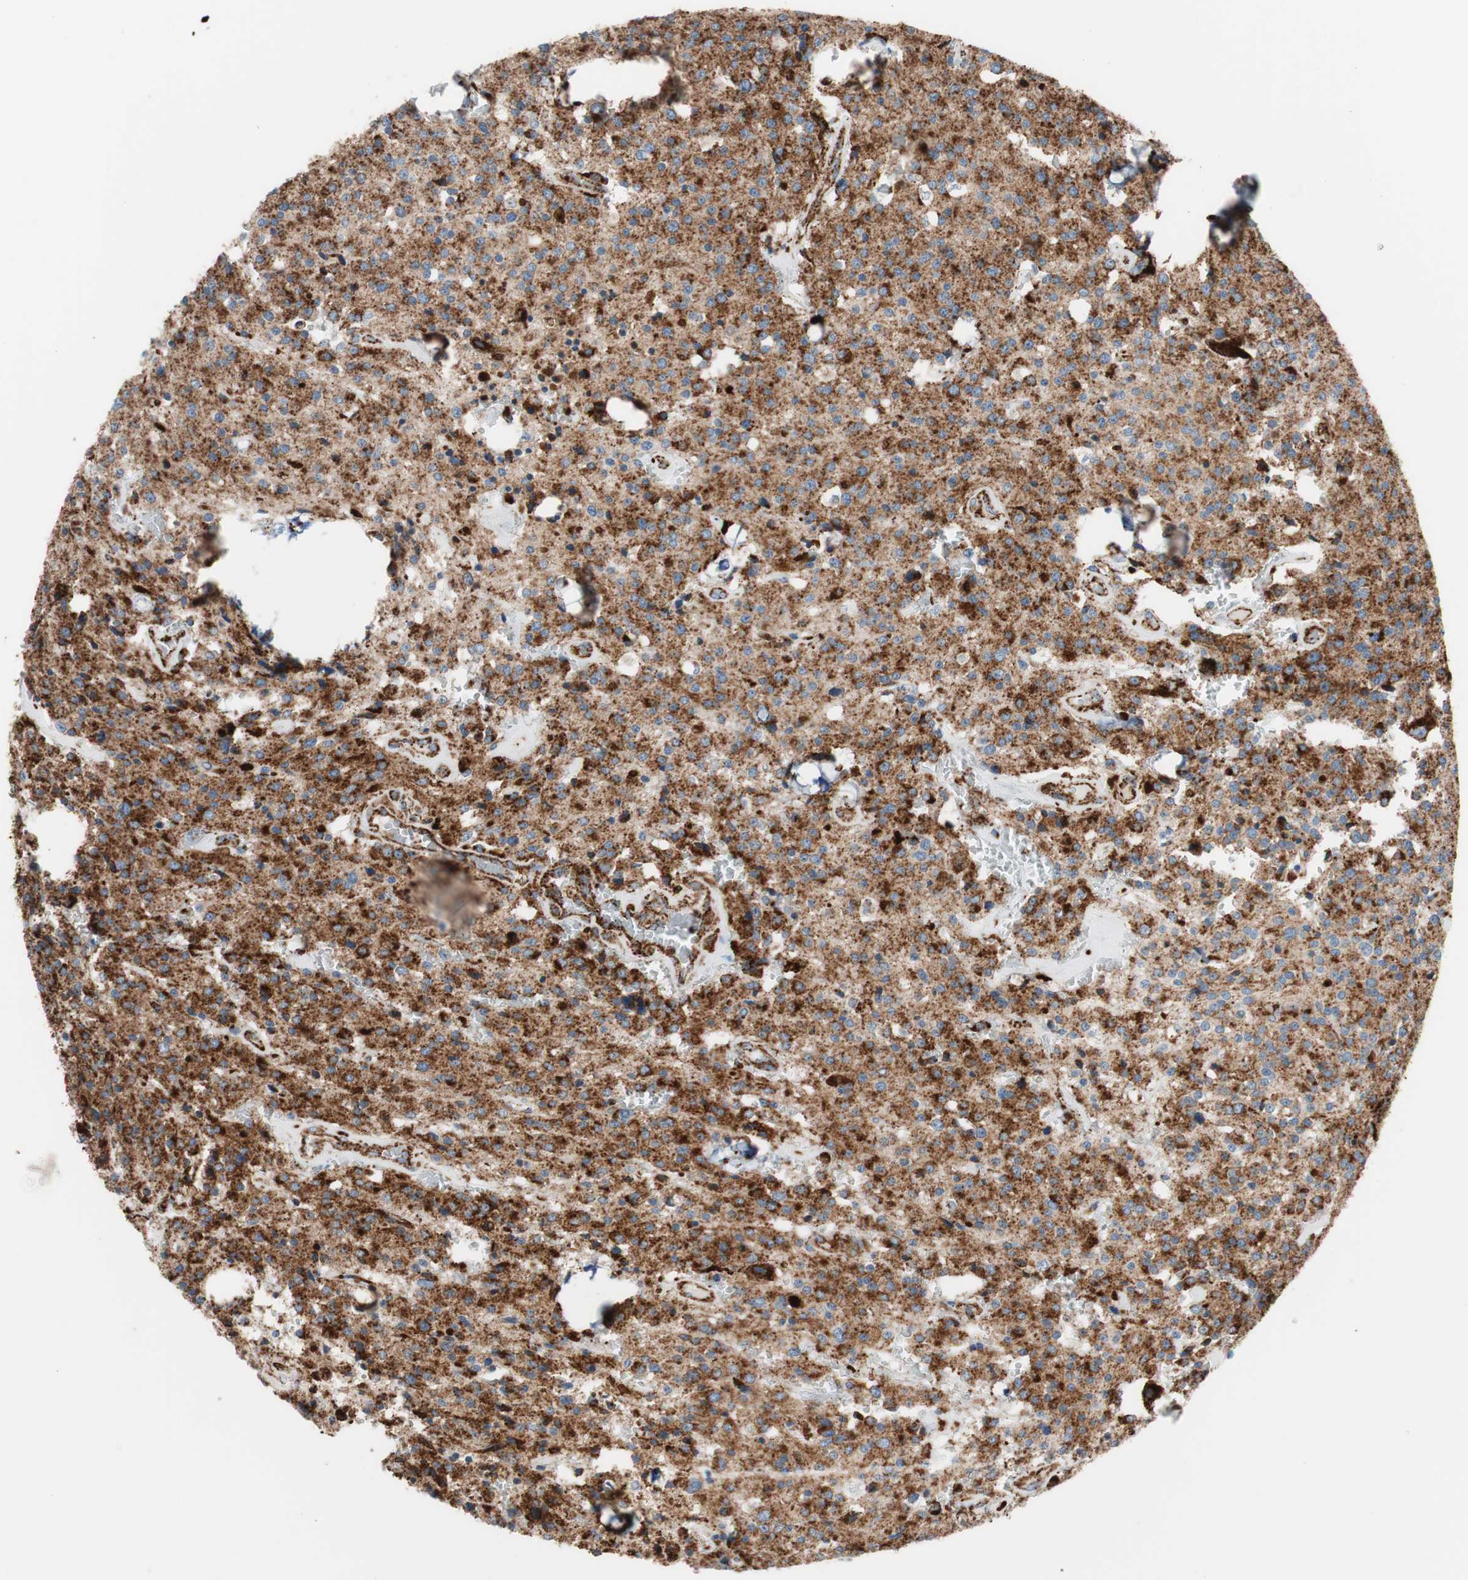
{"staining": {"intensity": "strong", "quantity": ">75%", "location": "cytoplasmic/membranous"}, "tissue": "glioma", "cell_type": "Tumor cells", "image_type": "cancer", "snomed": [{"axis": "morphology", "description": "Glioma, malignant, Low grade"}, {"axis": "topography", "description": "Brain"}], "caption": "Glioma stained with immunohistochemistry (IHC) shows strong cytoplasmic/membranous expression in about >75% of tumor cells.", "gene": "LAMP1", "patient": {"sex": "male", "age": 58}}